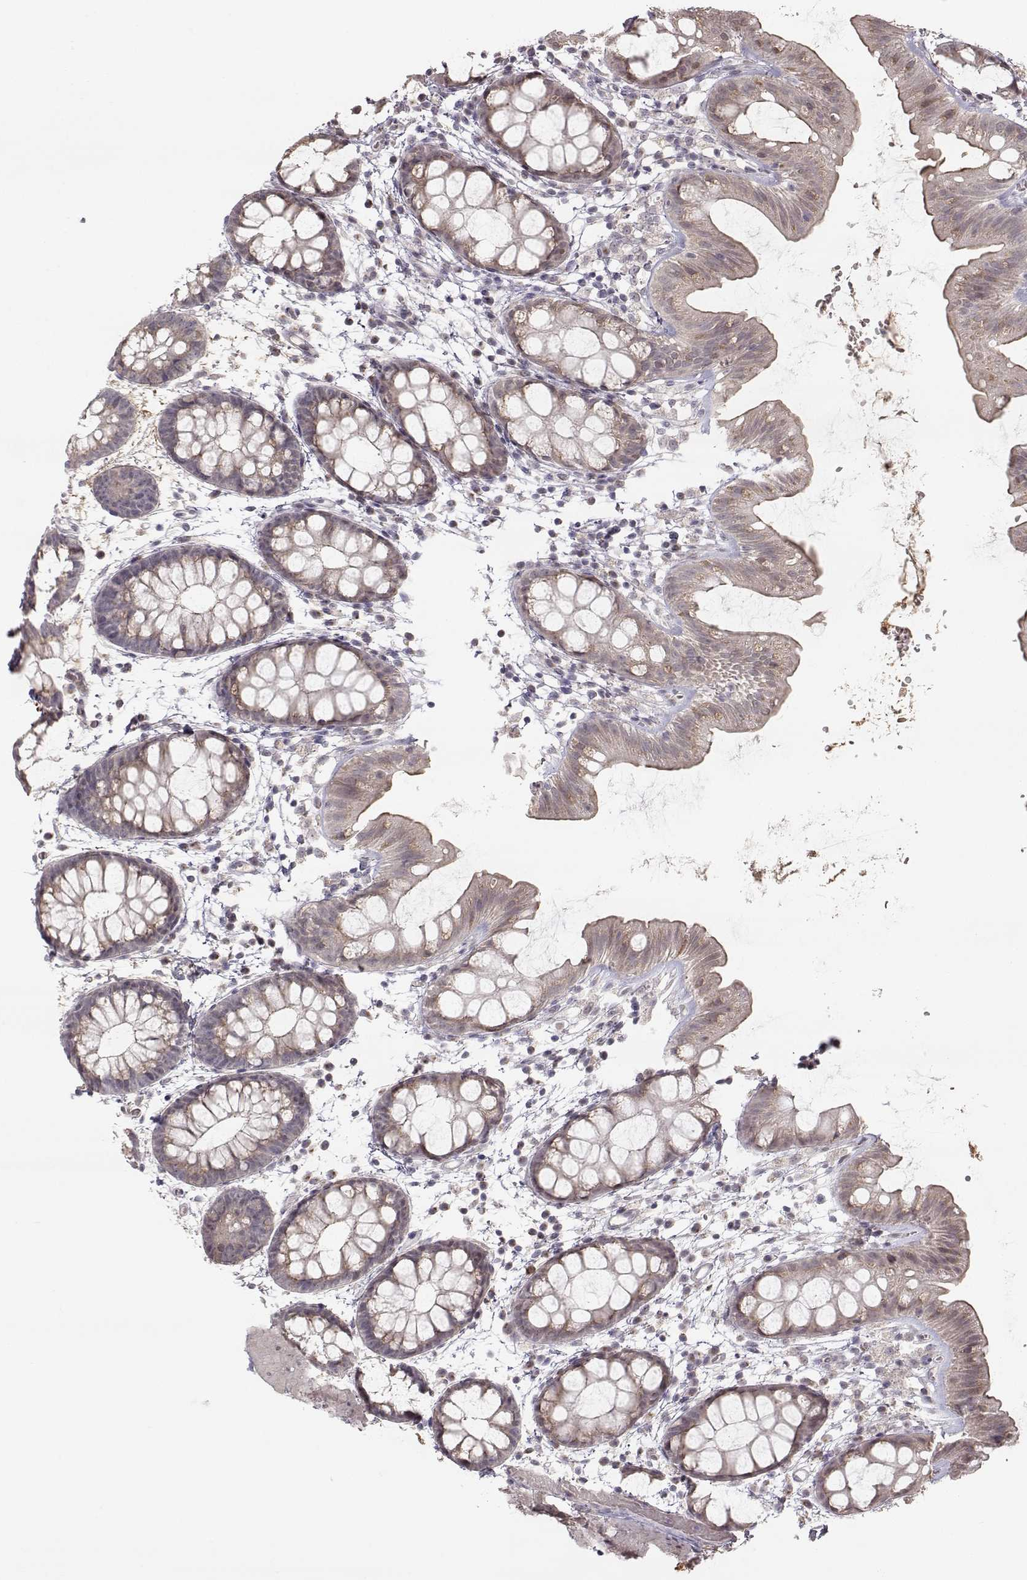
{"staining": {"intensity": "weak", "quantity": ">75%", "location": "cytoplasmic/membranous"}, "tissue": "rectum", "cell_type": "Glandular cells", "image_type": "normal", "snomed": [{"axis": "morphology", "description": "Normal tissue, NOS"}, {"axis": "topography", "description": "Rectum"}], "caption": "A micrograph of human rectum stained for a protein demonstrates weak cytoplasmic/membranous brown staining in glandular cells. (DAB (3,3'-diaminobenzidine) IHC with brightfield microscopy, high magnification).", "gene": "PNMT", "patient": {"sex": "male", "age": 57}}